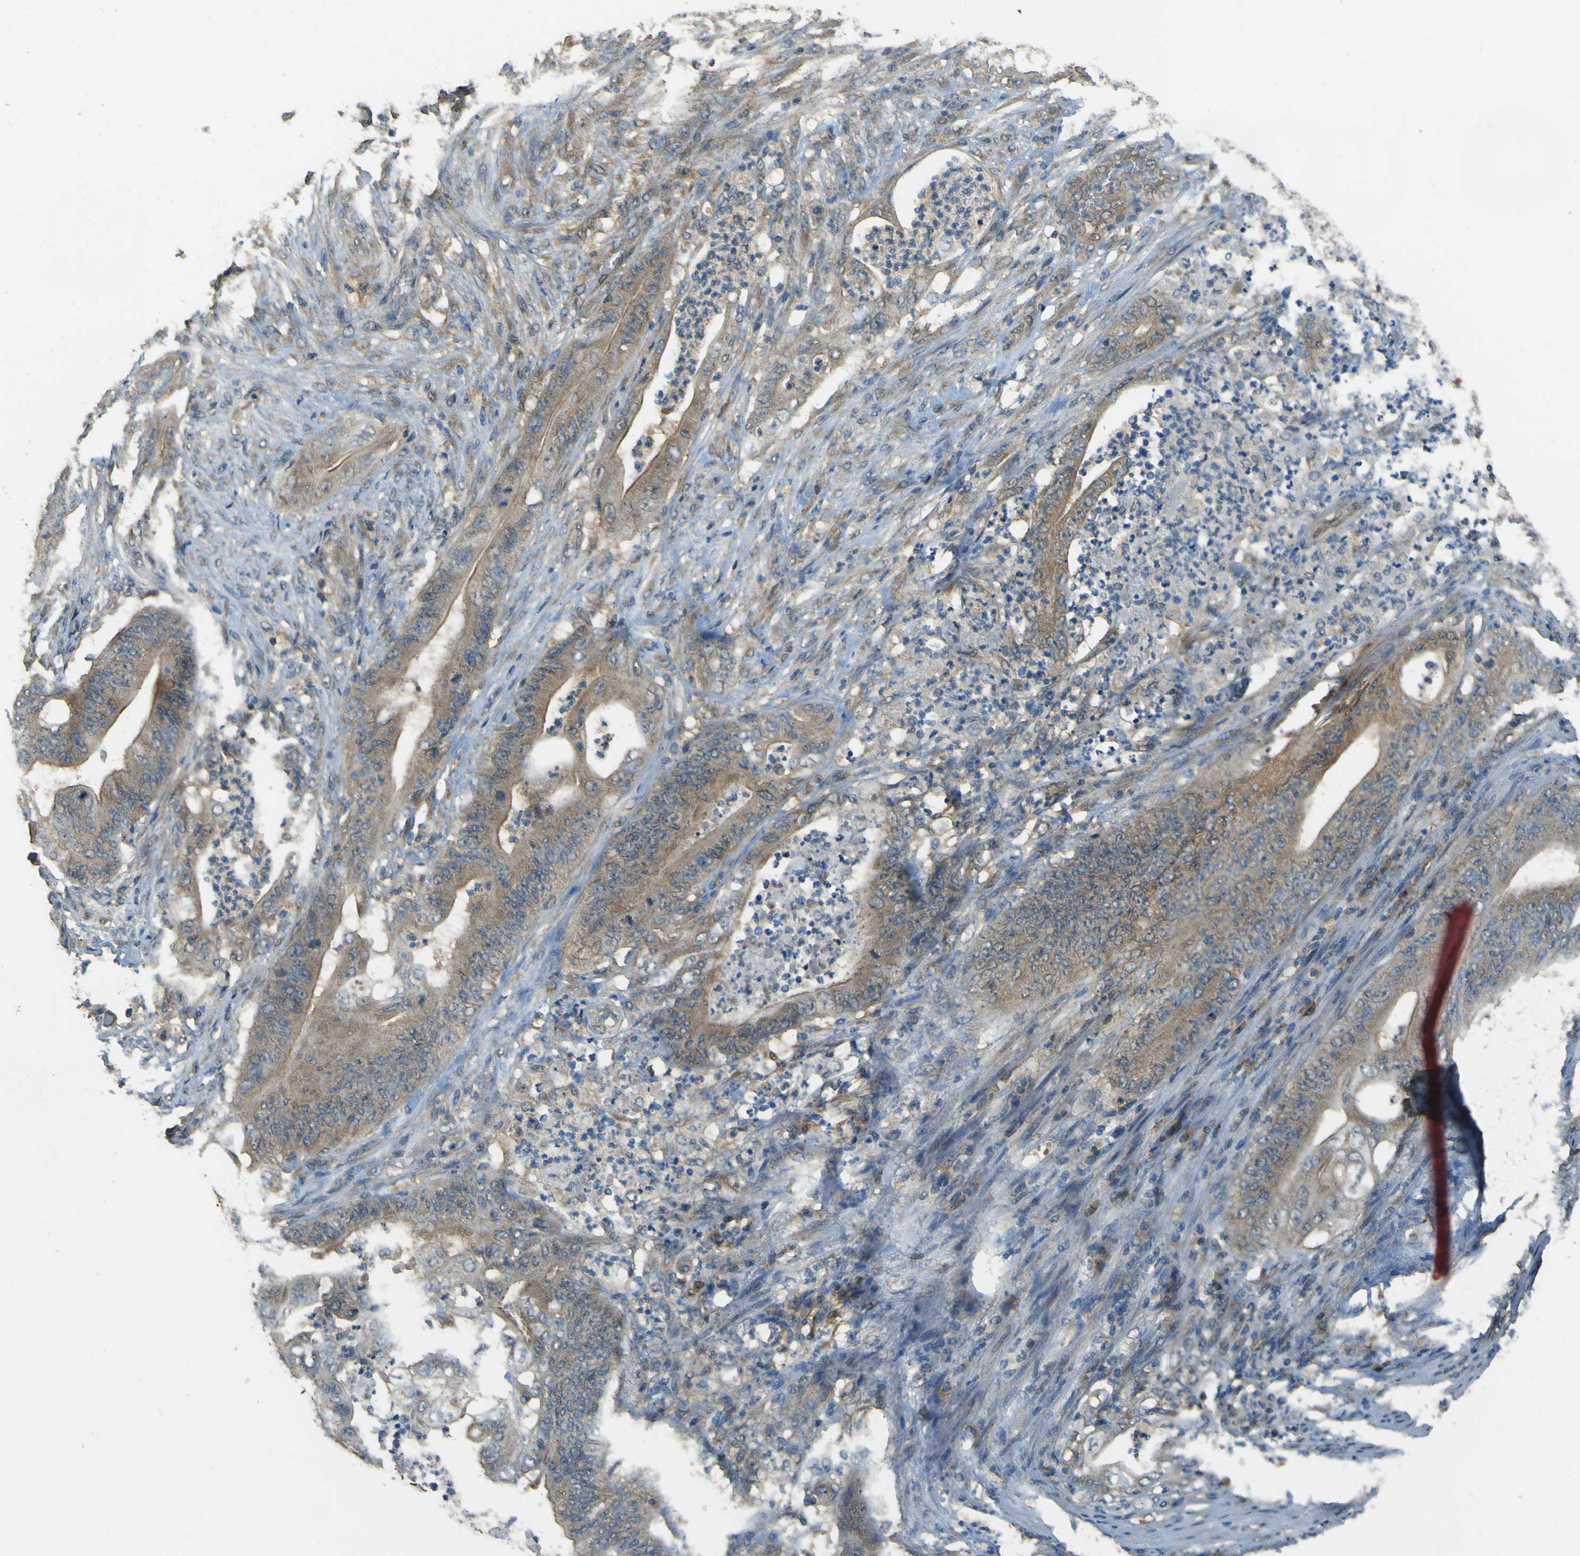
{"staining": {"intensity": "weak", "quantity": ">75%", "location": "cytoplasmic/membranous"}, "tissue": "stomach cancer", "cell_type": "Tumor cells", "image_type": "cancer", "snomed": [{"axis": "morphology", "description": "Adenocarcinoma, NOS"}, {"axis": "topography", "description": "Stomach"}], "caption": "Protein staining displays weak cytoplasmic/membranous staining in approximately >75% of tumor cells in stomach adenocarcinoma. (IHC, brightfield microscopy, high magnification).", "gene": "GOLGA1", "patient": {"sex": "female", "age": 73}}